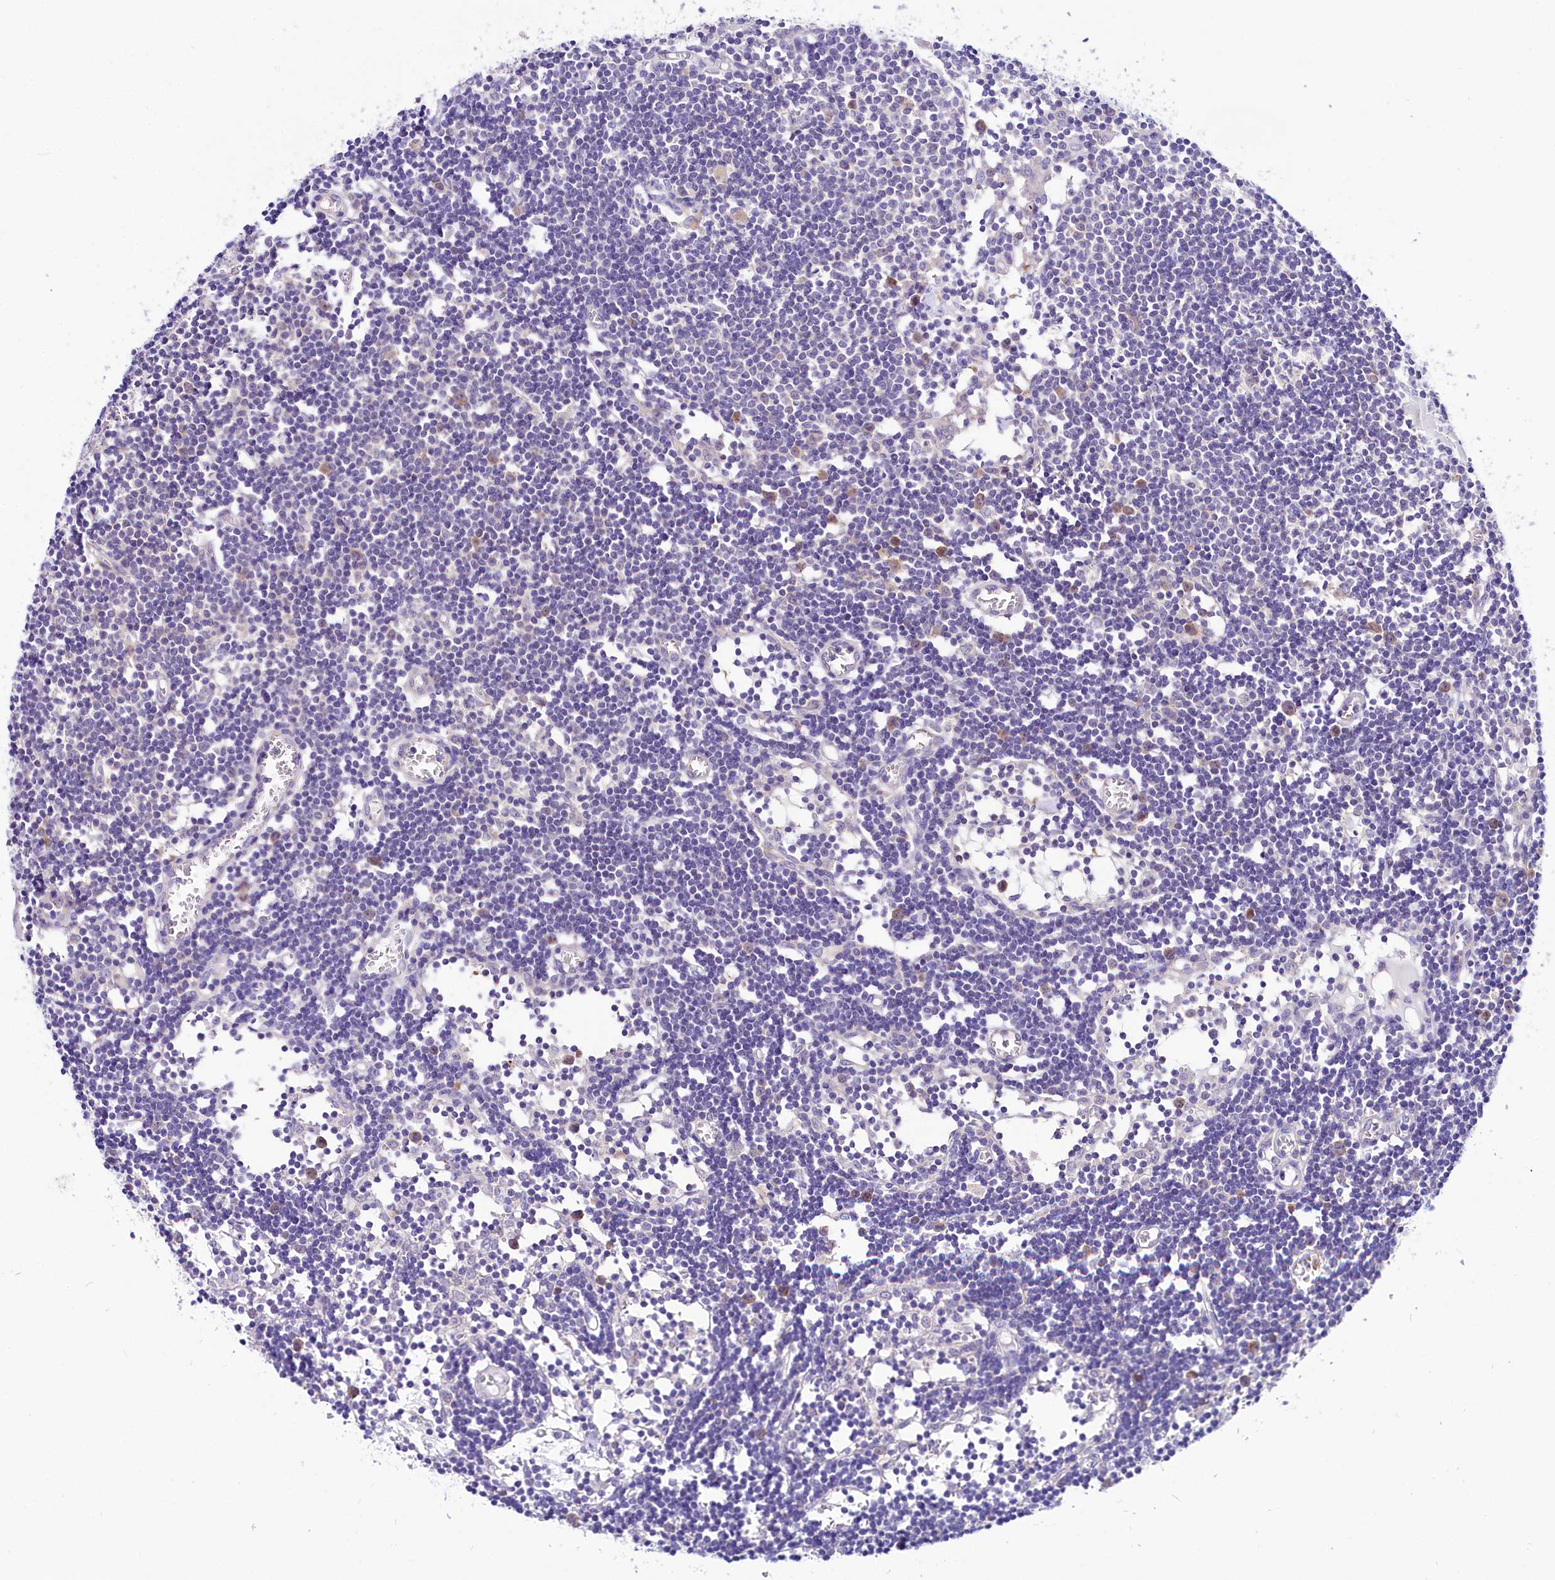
{"staining": {"intensity": "moderate", "quantity": "<25%", "location": "cytoplasmic/membranous"}, "tissue": "lymph node", "cell_type": "Germinal center cells", "image_type": "normal", "snomed": [{"axis": "morphology", "description": "Normal tissue, NOS"}, {"axis": "topography", "description": "Lymph node"}], "caption": "Lymph node stained with a brown dye demonstrates moderate cytoplasmic/membranous positive staining in approximately <25% of germinal center cells.", "gene": "ABHD5", "patient": {"sex": "female", "age": 11}}